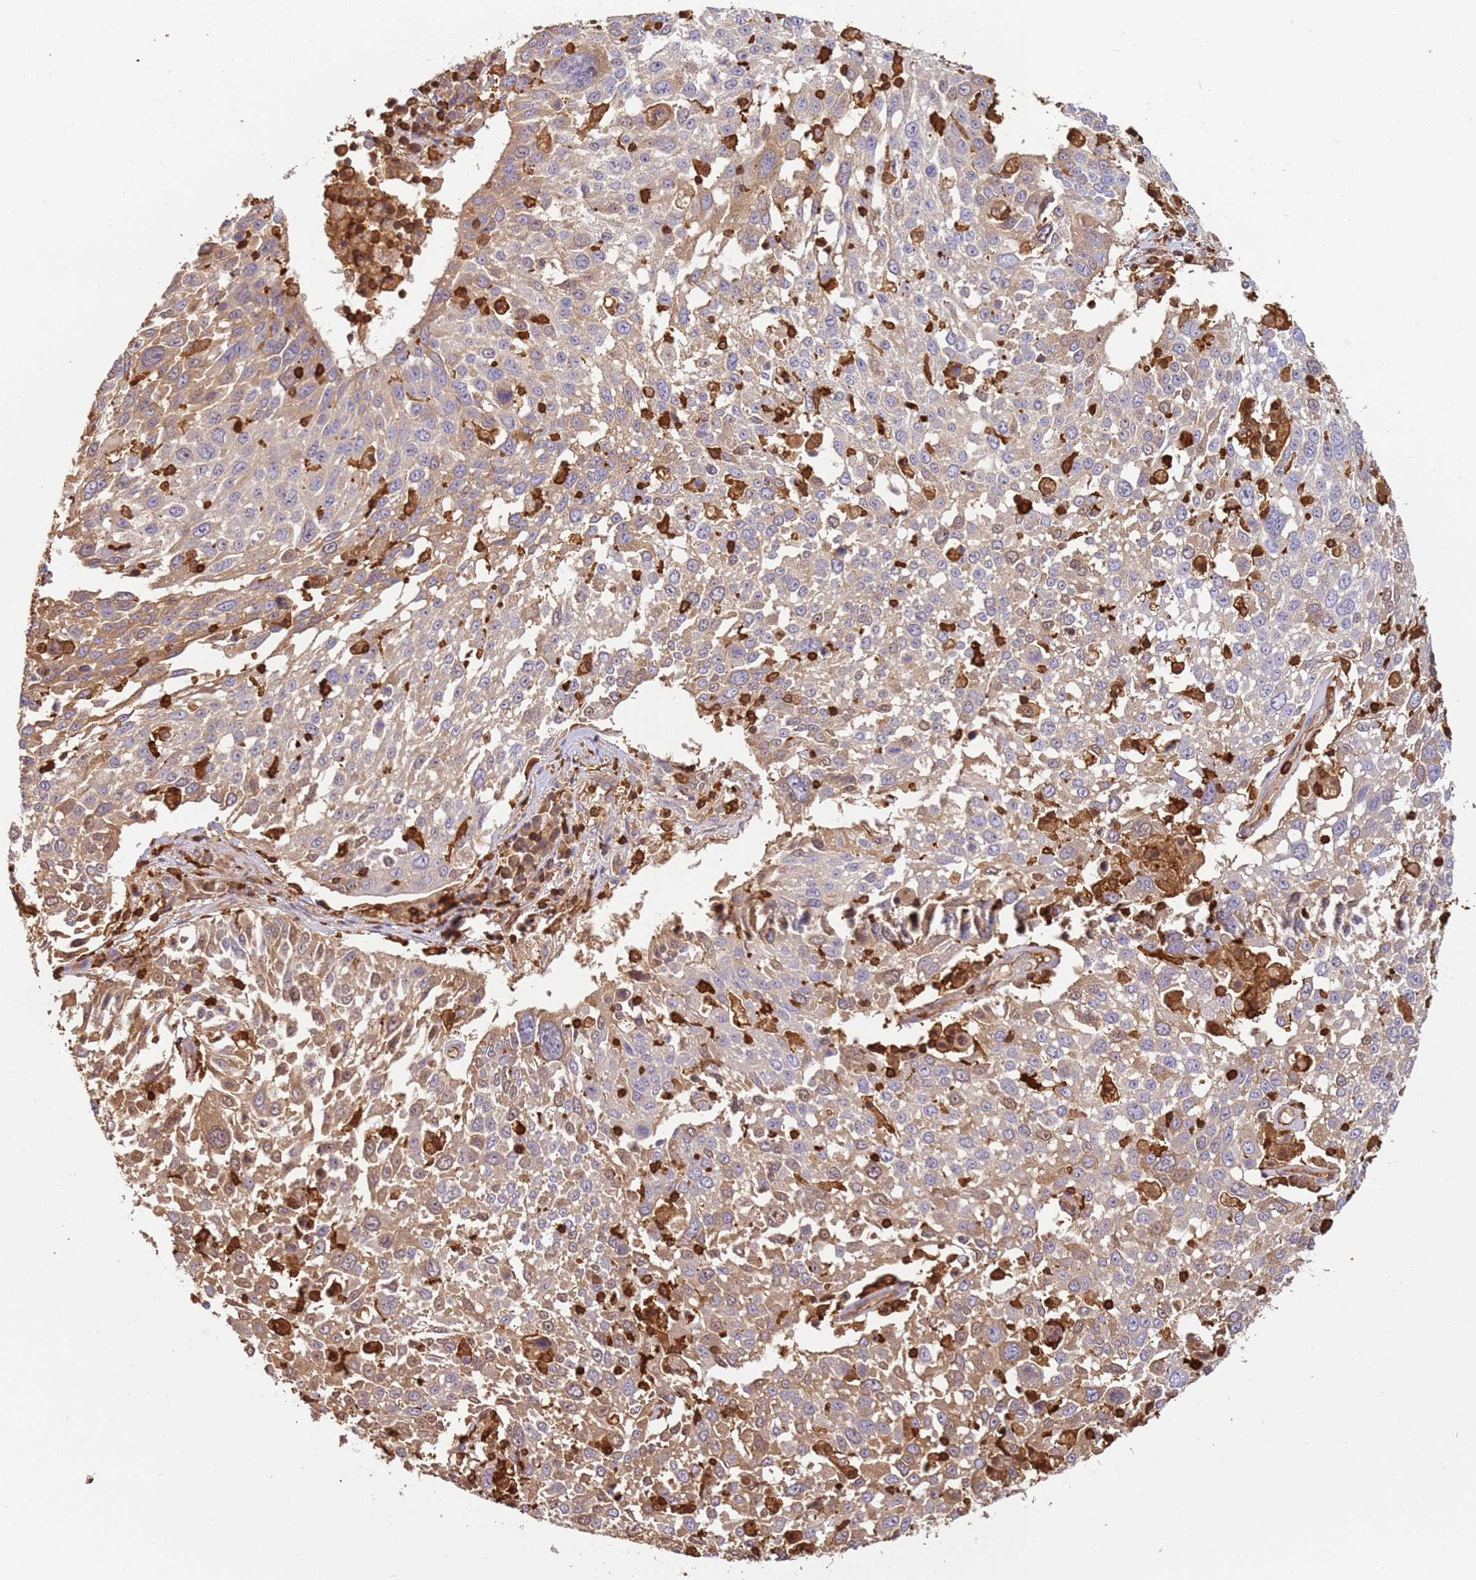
{"staining": {"intensity": "moderate", "quantity": "<25%", "location": "cytoplasmic/membranous"}, "tissue": "lung cancer", "cell_type": "Tumor cells", "image_type": "cancer", "snomed": [{"axis": "morphology", "description": "Squamous cell carcinoma, NOS"}, {"axis": "topography", "description": "Lung"}], "caption": "An immunohistochemistry (IHC) histopathology image of tumor tissue is shown. Protein staining in brown labels moderate cytoplasmic/membranous positivity in lung squamous cell carcinoma within tumor cells.", "gene": "OR6P1", "patient": {"sex": "male", "age": 65}}